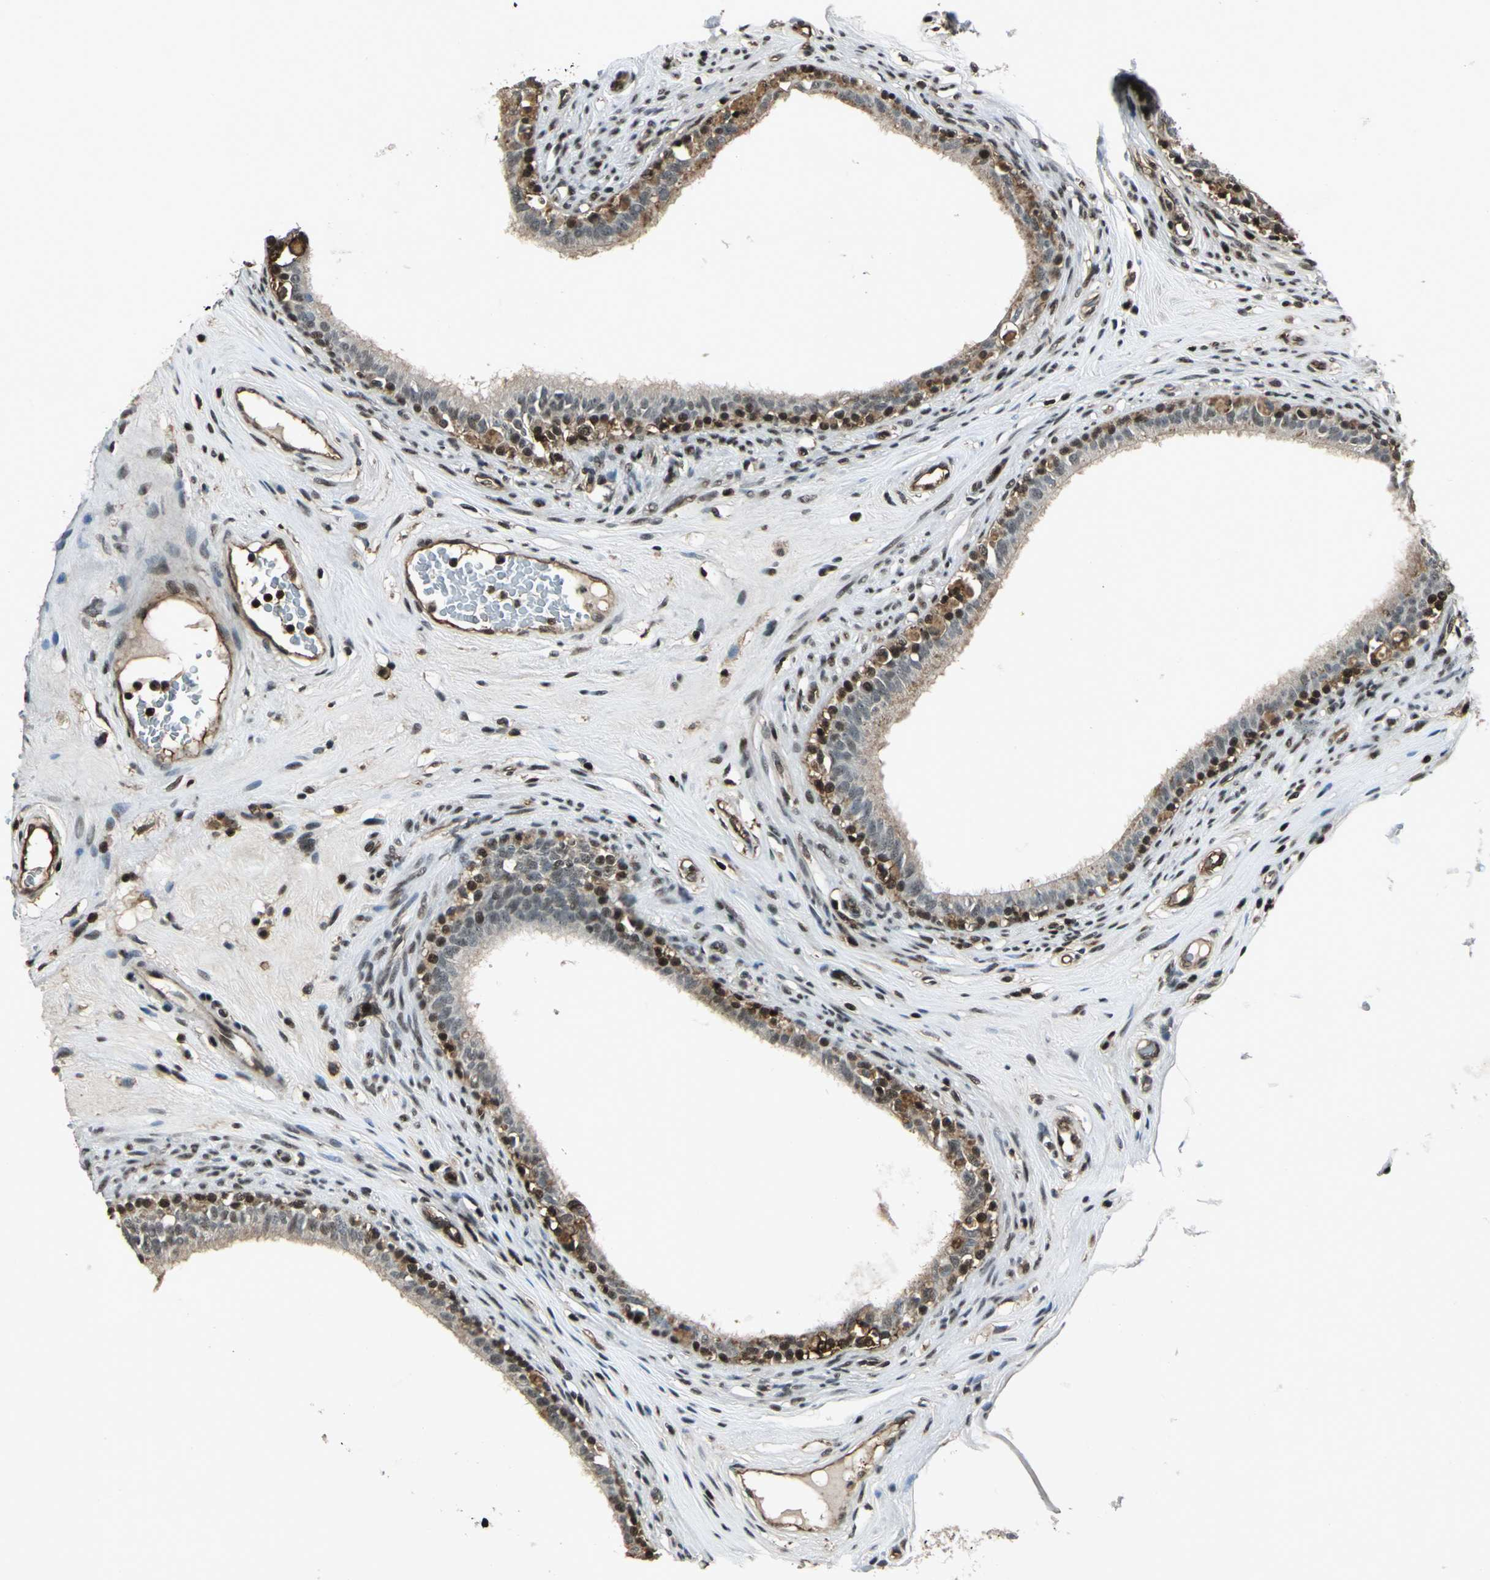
{"staining": {"intensity": "moderate", "quantity": "25%-75%", "location": "cytoplasmic/membranous,nuclear"}, "tissue": "epididymis", "cell_type": "Glandular cells", "image_type": "normal", "snomed": [{"axis": "morphology", "description": "Normal tissue, NOS"}, {"axis": "morphology", "description": "Inflammation, NOS"}, {"axis": "topography", "description": "Epididymis"}], "caption": "Brown immunohistochemical staining in normal epididymis reveals moderate cytoplasmic/membranous,nuclear staining in approximately 25%-75% of glandular cells. The staining was performed using DAB, with brown indicating positive protein expression. Nuclei are stained blue with hematoxylin.", "gene": "NR2C2", "patient": {"sex": "male", "age": 84}}